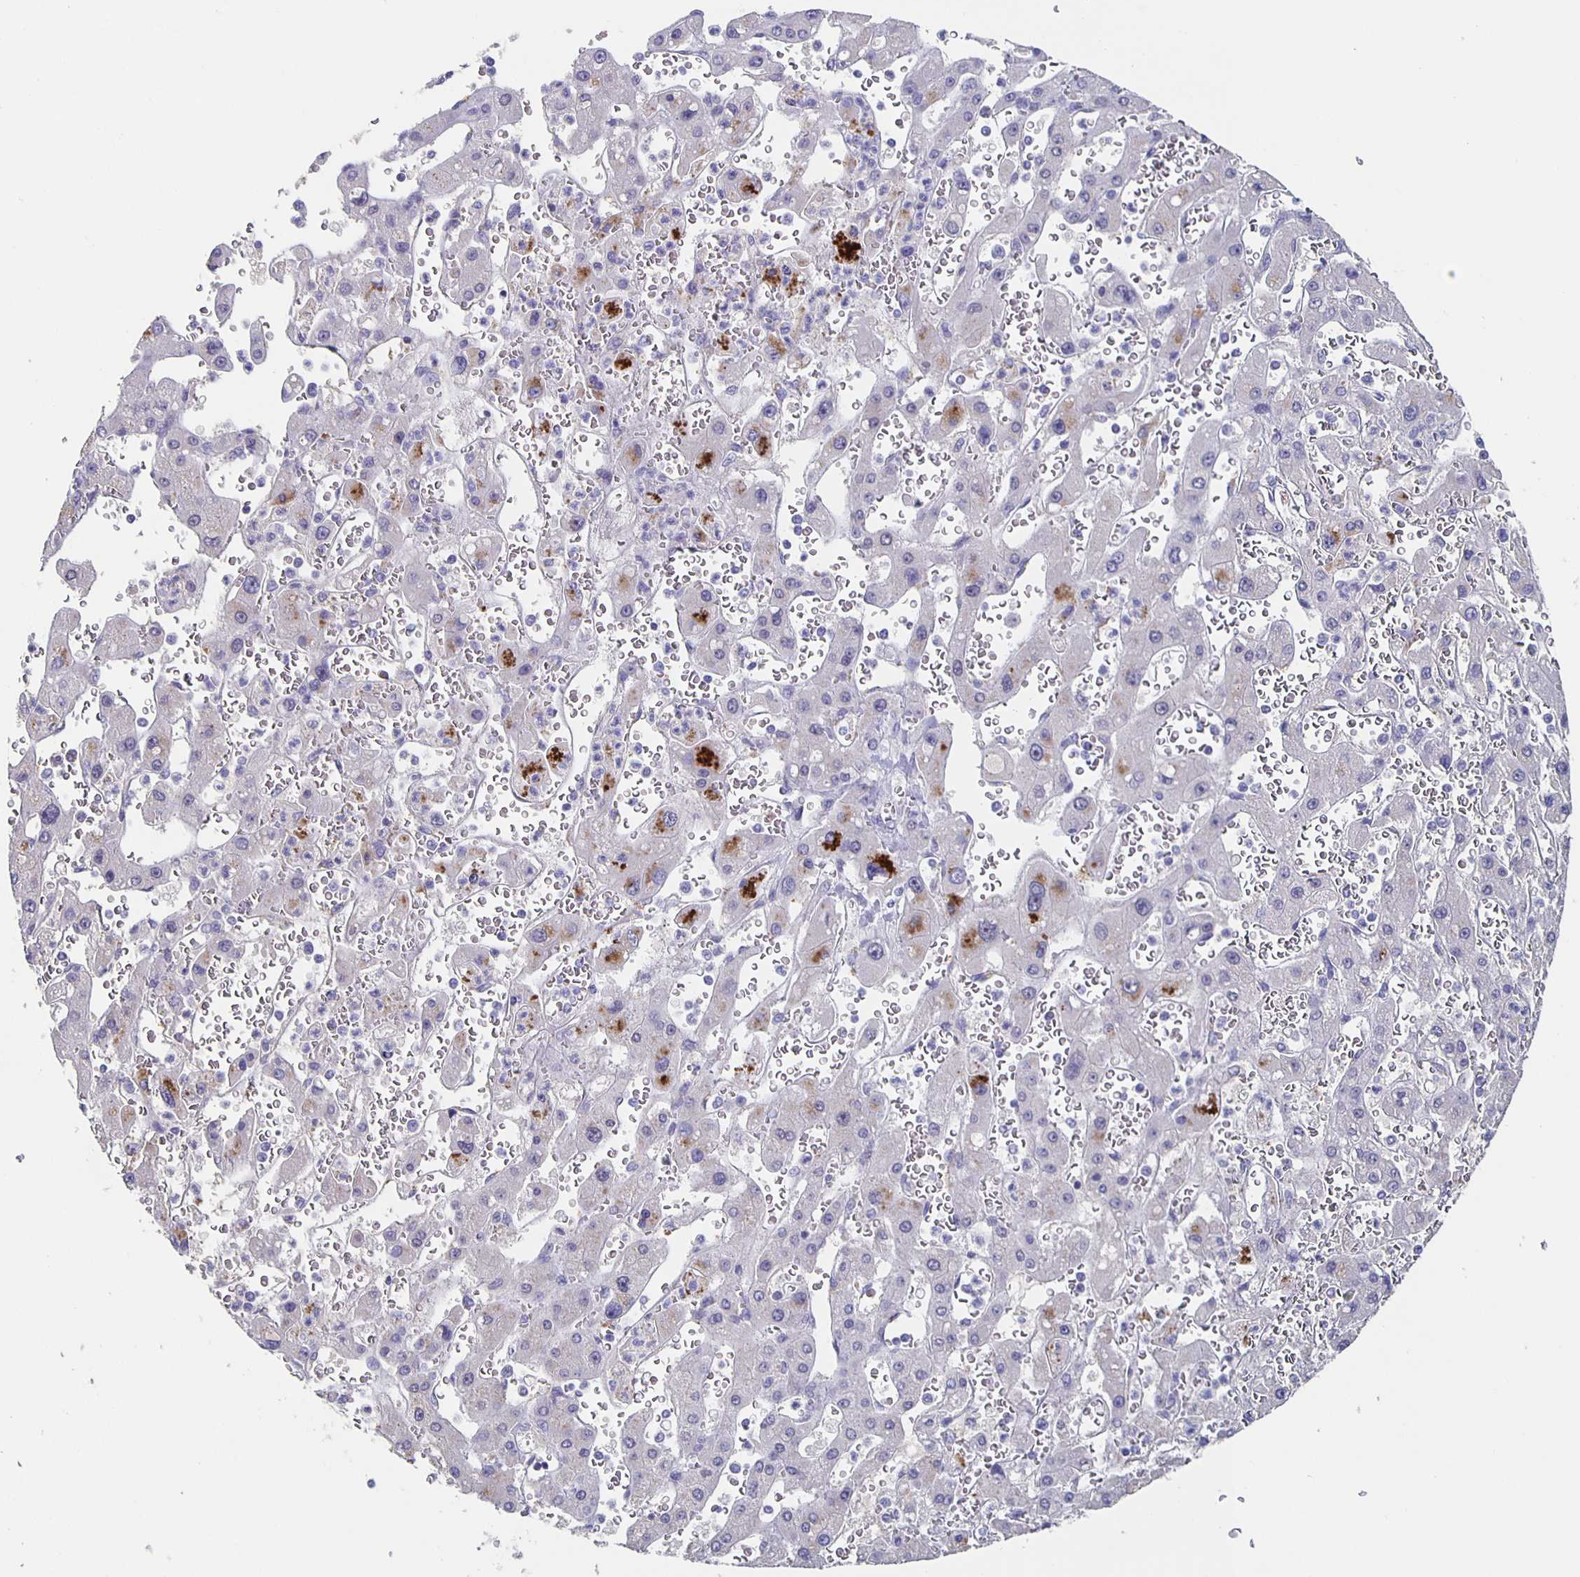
{"staining": {"intensity": "strong", "quantity": "<25%", "location": "cytoplasmic/membranous"}, "tissue": "liver cancer", "cell_type": "Tumor cells", "image_type": "cancer", "snomed": [{"axis": "morphology", "description": "Carcinoma, Hepatocellular, NOS"}, {"axis": "topography", "description": "Liver"}], "caption": "Hepatocellular carcinoma (liver) stained with IHC displays strong cytoplasmic/membranous staining in approximately <25% of tumor cells.", "gene": "CACNA2D2", "patient": {"sex": "female", "age": 73}}